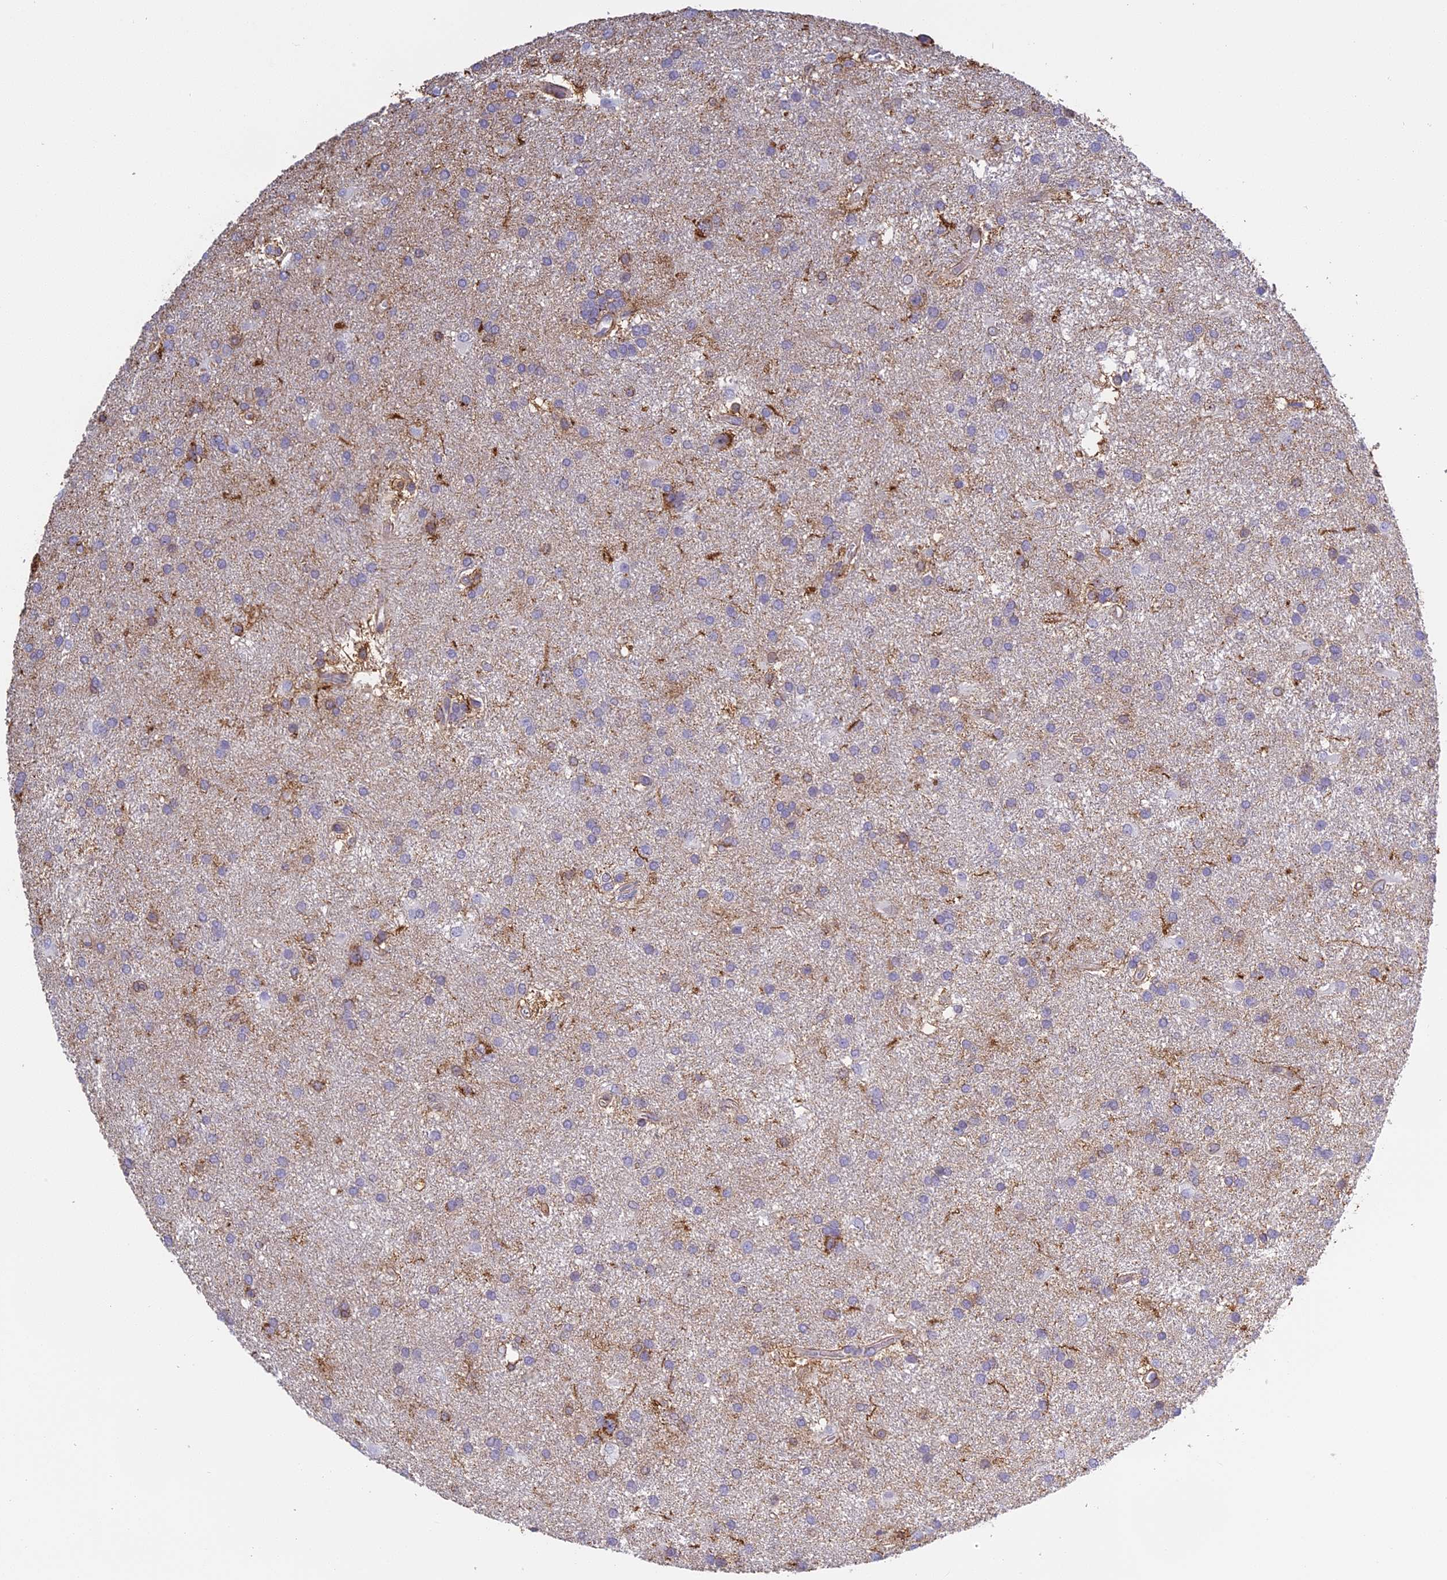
{"staining": {"intensity": "weak", "quantity": "<25%", "location": "cytoplasmic/membranous"}, "tissue": "glioma", "cell_type": "Tumor cells", "image_type": "cancer", "snomed": [{"axis": "morphology", "description": "Glioma, malignant, Low grade"}, {"axis": "topography", "description": "Brain"}], "caption": "An immunohistochemistry (IHC) histopathology image of malignant glioma (low-grade) is shown. There is no staining in tumor cells of malignant glioma (low-grade).", "gene": "TMEM255B", "patient": {"sex": "male", "age": 66}}